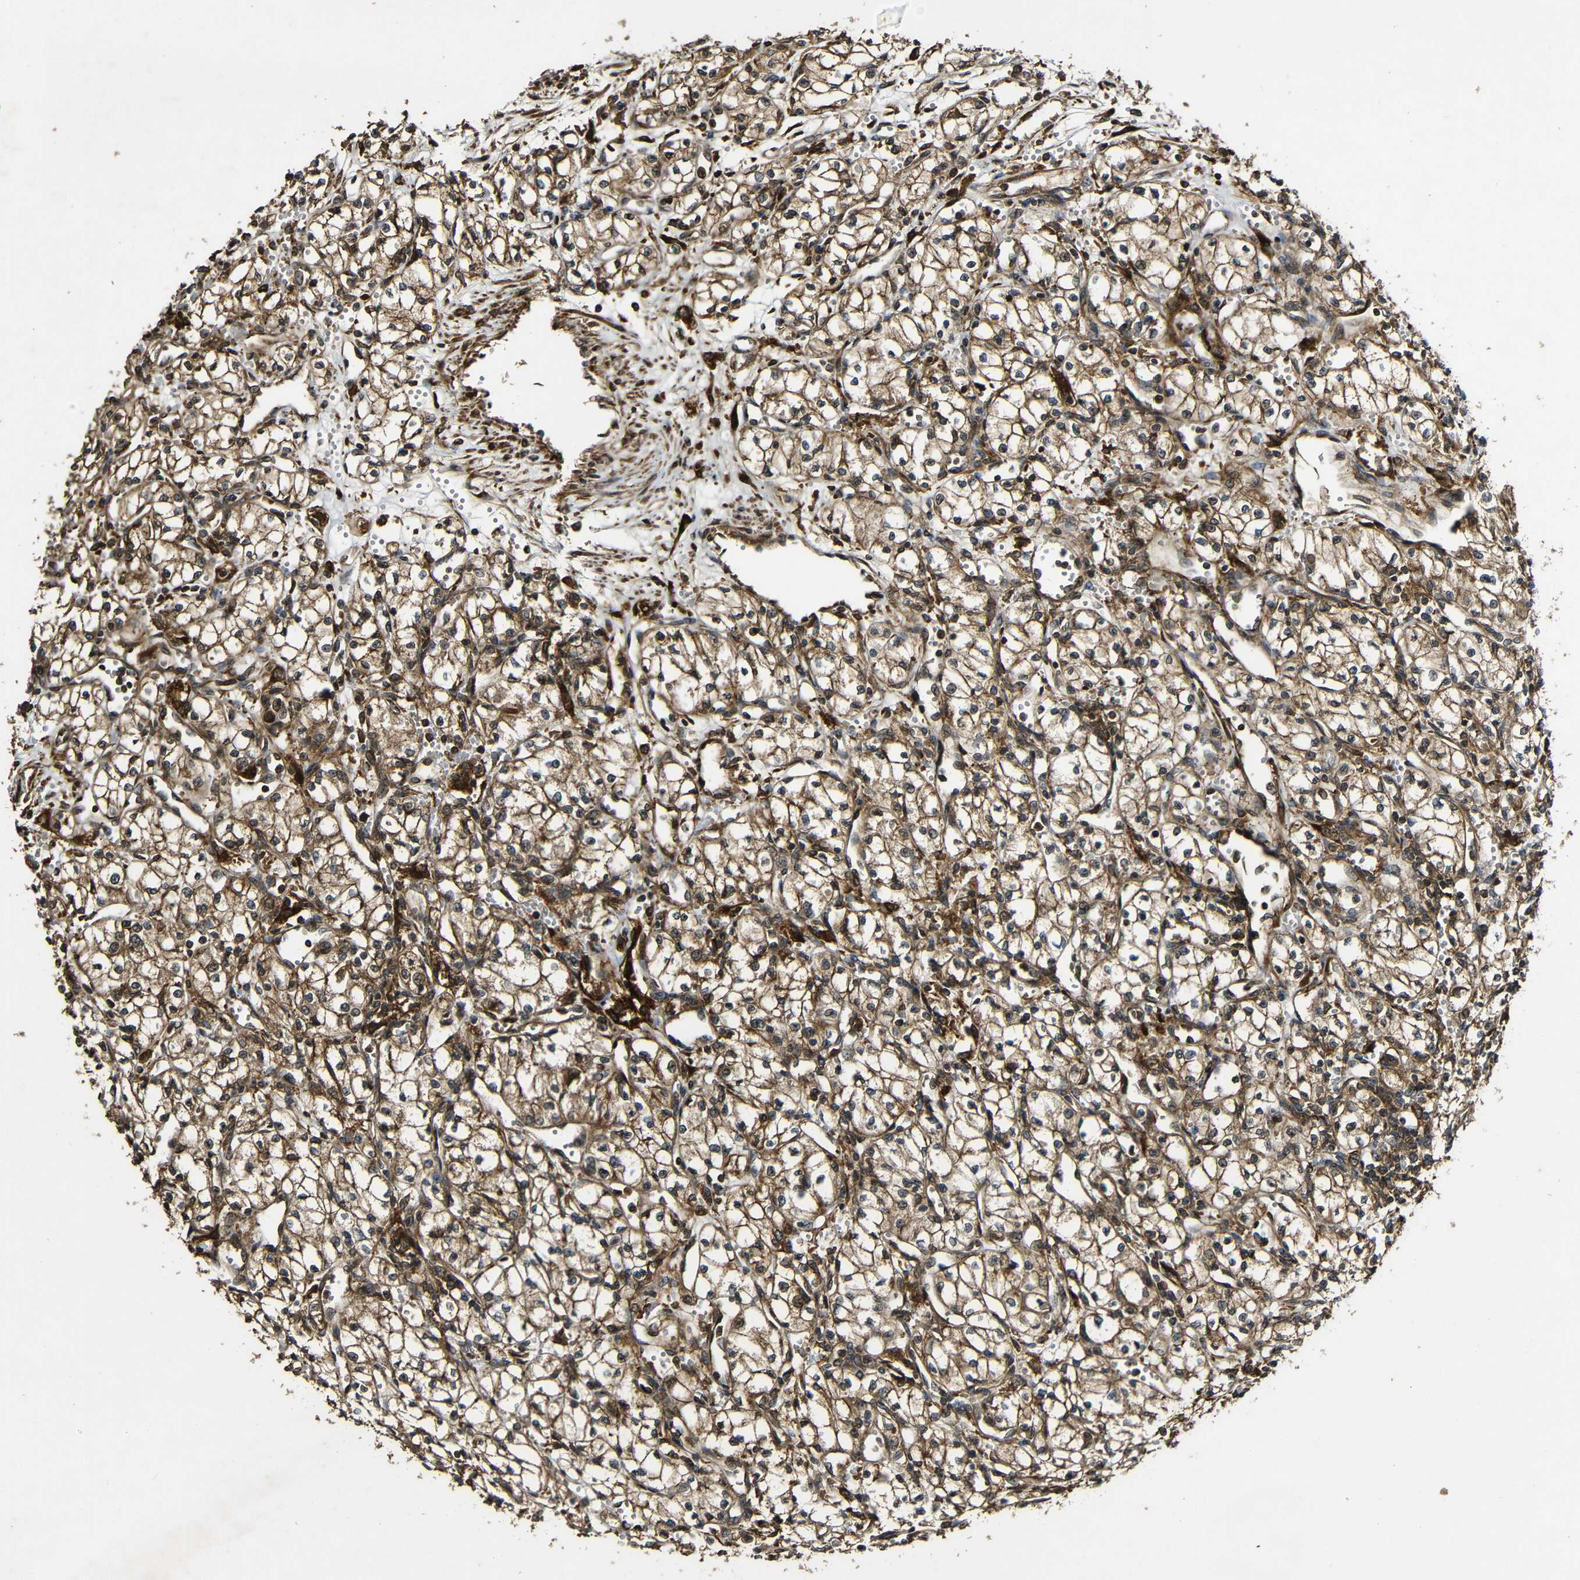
{"staining": {"intensity": "moderate", "quantity": ">75%", "location": "cytoplasmic/membranous"}, "tissue": "renal cancer", "cell_type": "Tumor cells", "image_type": "cancer", "snomed": [{"axis": "morphology", "description": "Normal tissue, NOS"}, {"axis": "morphology", "description": "Adenocarcinoma, NOS"}, {"axis": "topography", "description": "Kidney"}], "caption": "Immunohistochemical staining of renal cancer displays medium levels of moderate cytoplasmic/membranous expression in about >75% of tumor cells.", "gene": "CASP8", "patient": {"sex": "male", "age": 59}}